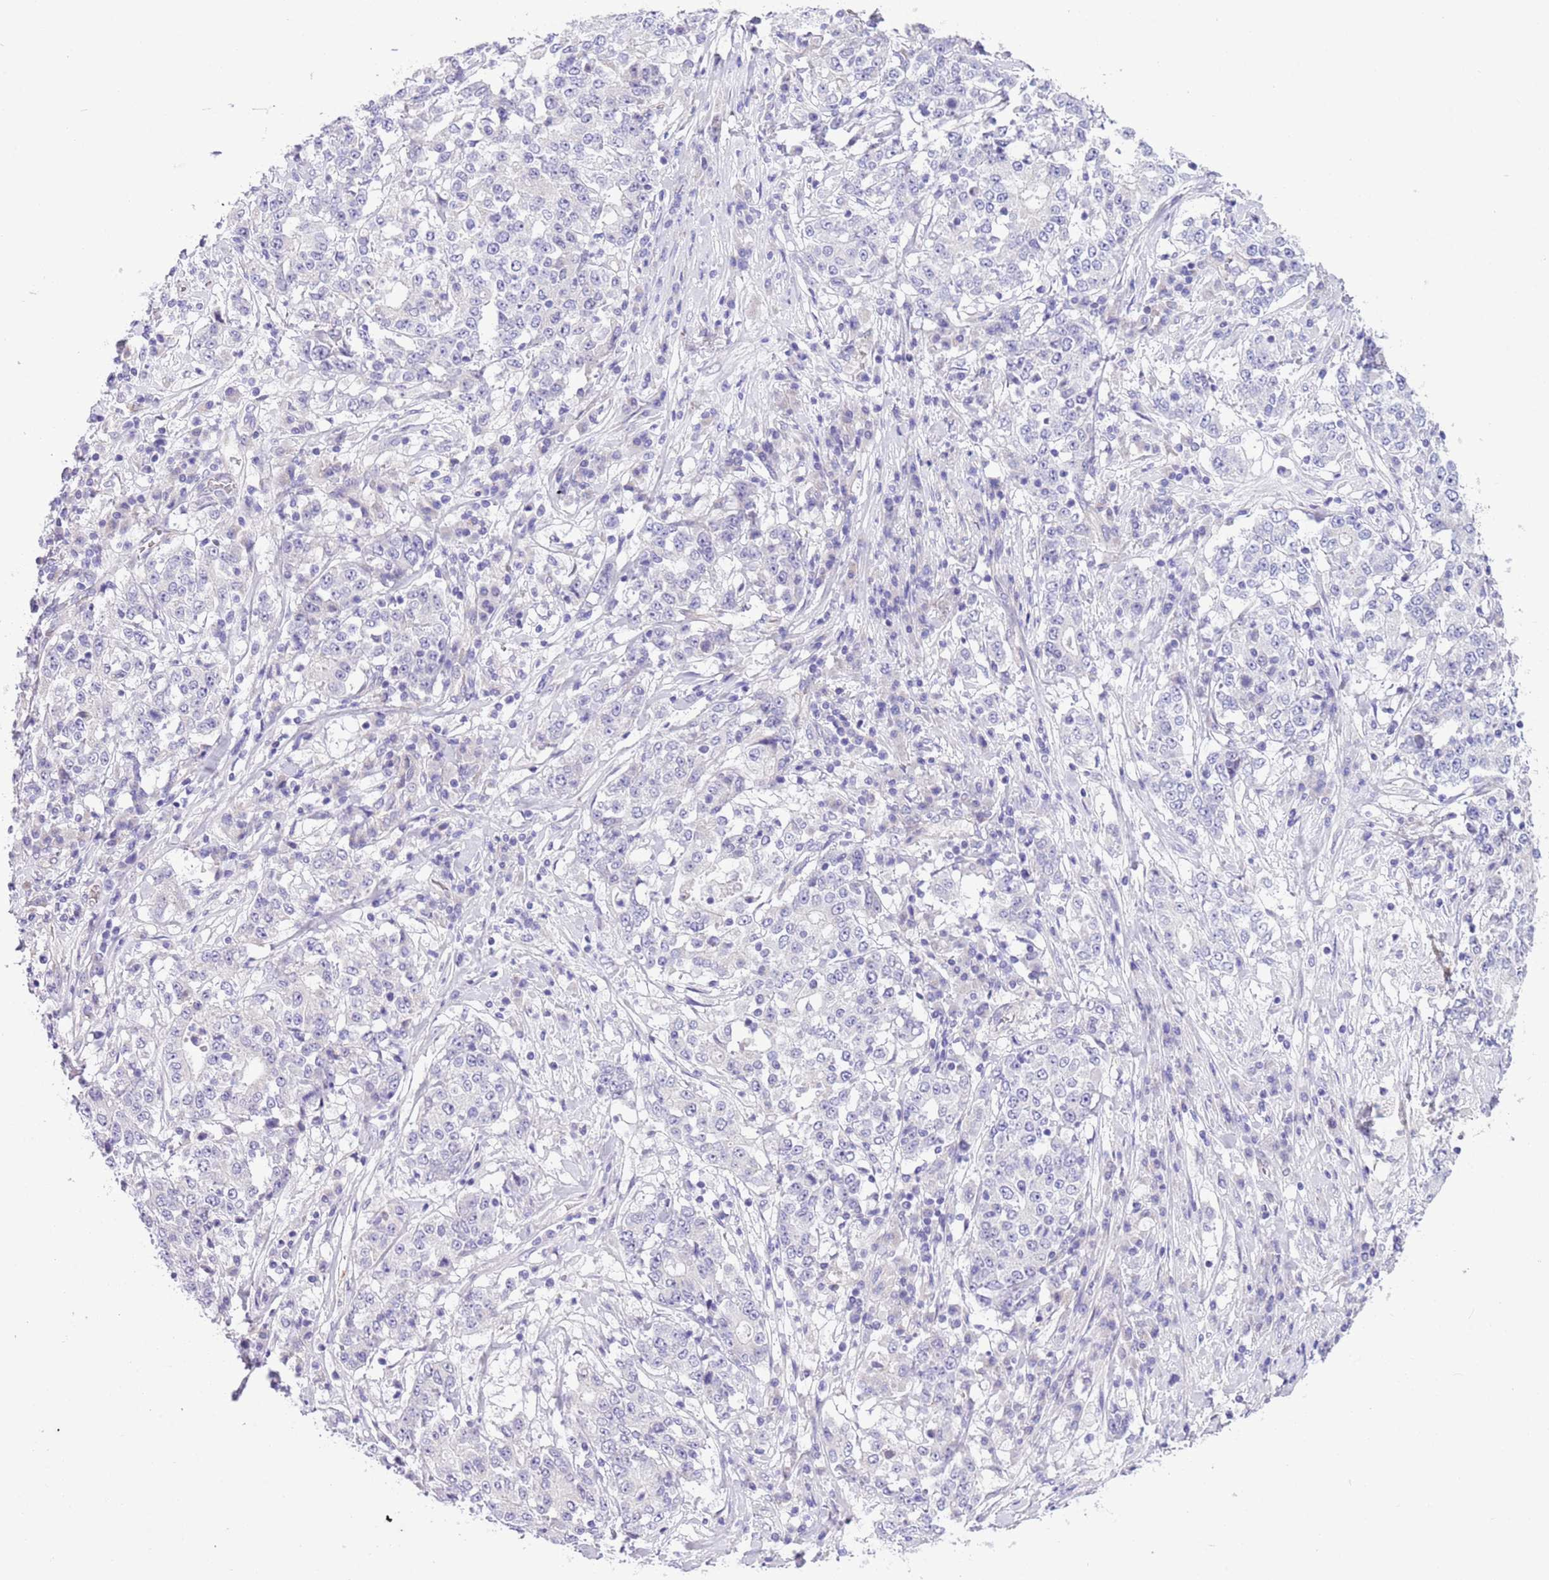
{"staining": {"intensity": "negative", "quantity": "none", "location": "none"}, "tissue": "stomach cancer", "cell_type": "Tumor cells", "image_type": "cancer", "snomed": [{"axis": "morphology", "description": "Adenocarcinoma, NOS"}, {"axis": "topography", "description": "Stomach"}], "caption": "Histopathology image shows no protein staining in tumor cells of adenocarcinoma (stomach) tissue.", "gene": "NET1", "patient": {"sex": "male", "age": 59}}